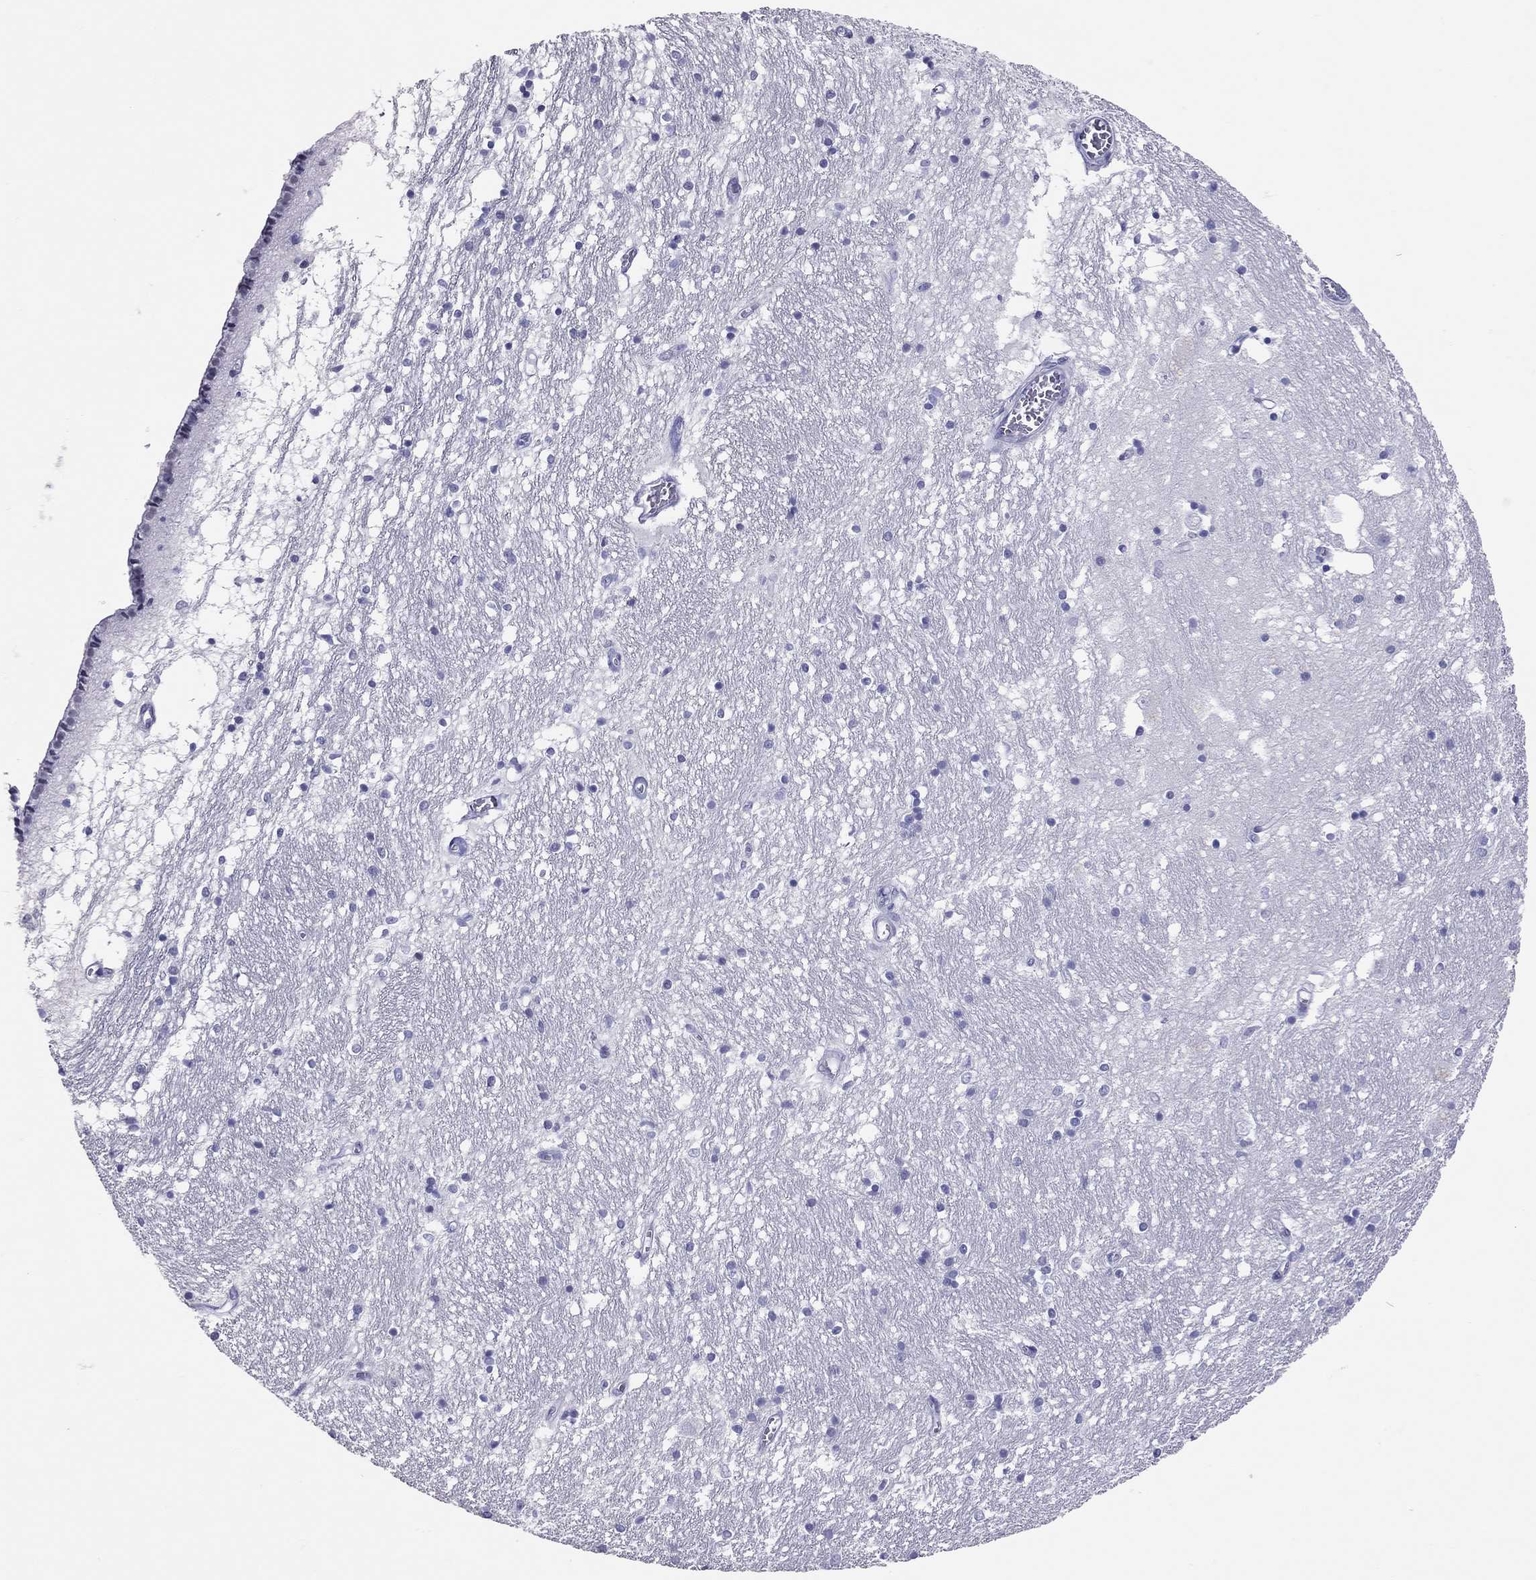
{"staining": {"intensity": "negative", "quantity": "none", "location": "none"}, "tissue": "caudate", "cell_type": "Glial cells", "image_type": "normal", "snomed": [{"axis": "morphology", "description": "Normal tissue, NOS"}, {"axis": "topography", "description": "Lateral ventricle wall"}], "caption": "Immunohistochemistry (IHC) histopathology image of benign human caudate stained for a protein (brown), which shows no staining in glial cells. (DAB (3,3'-diaminobenzidine) IHC with hematoxylin counter stain).", "gene": "JHY", "patient": {"sex": "female", "age": 71}}